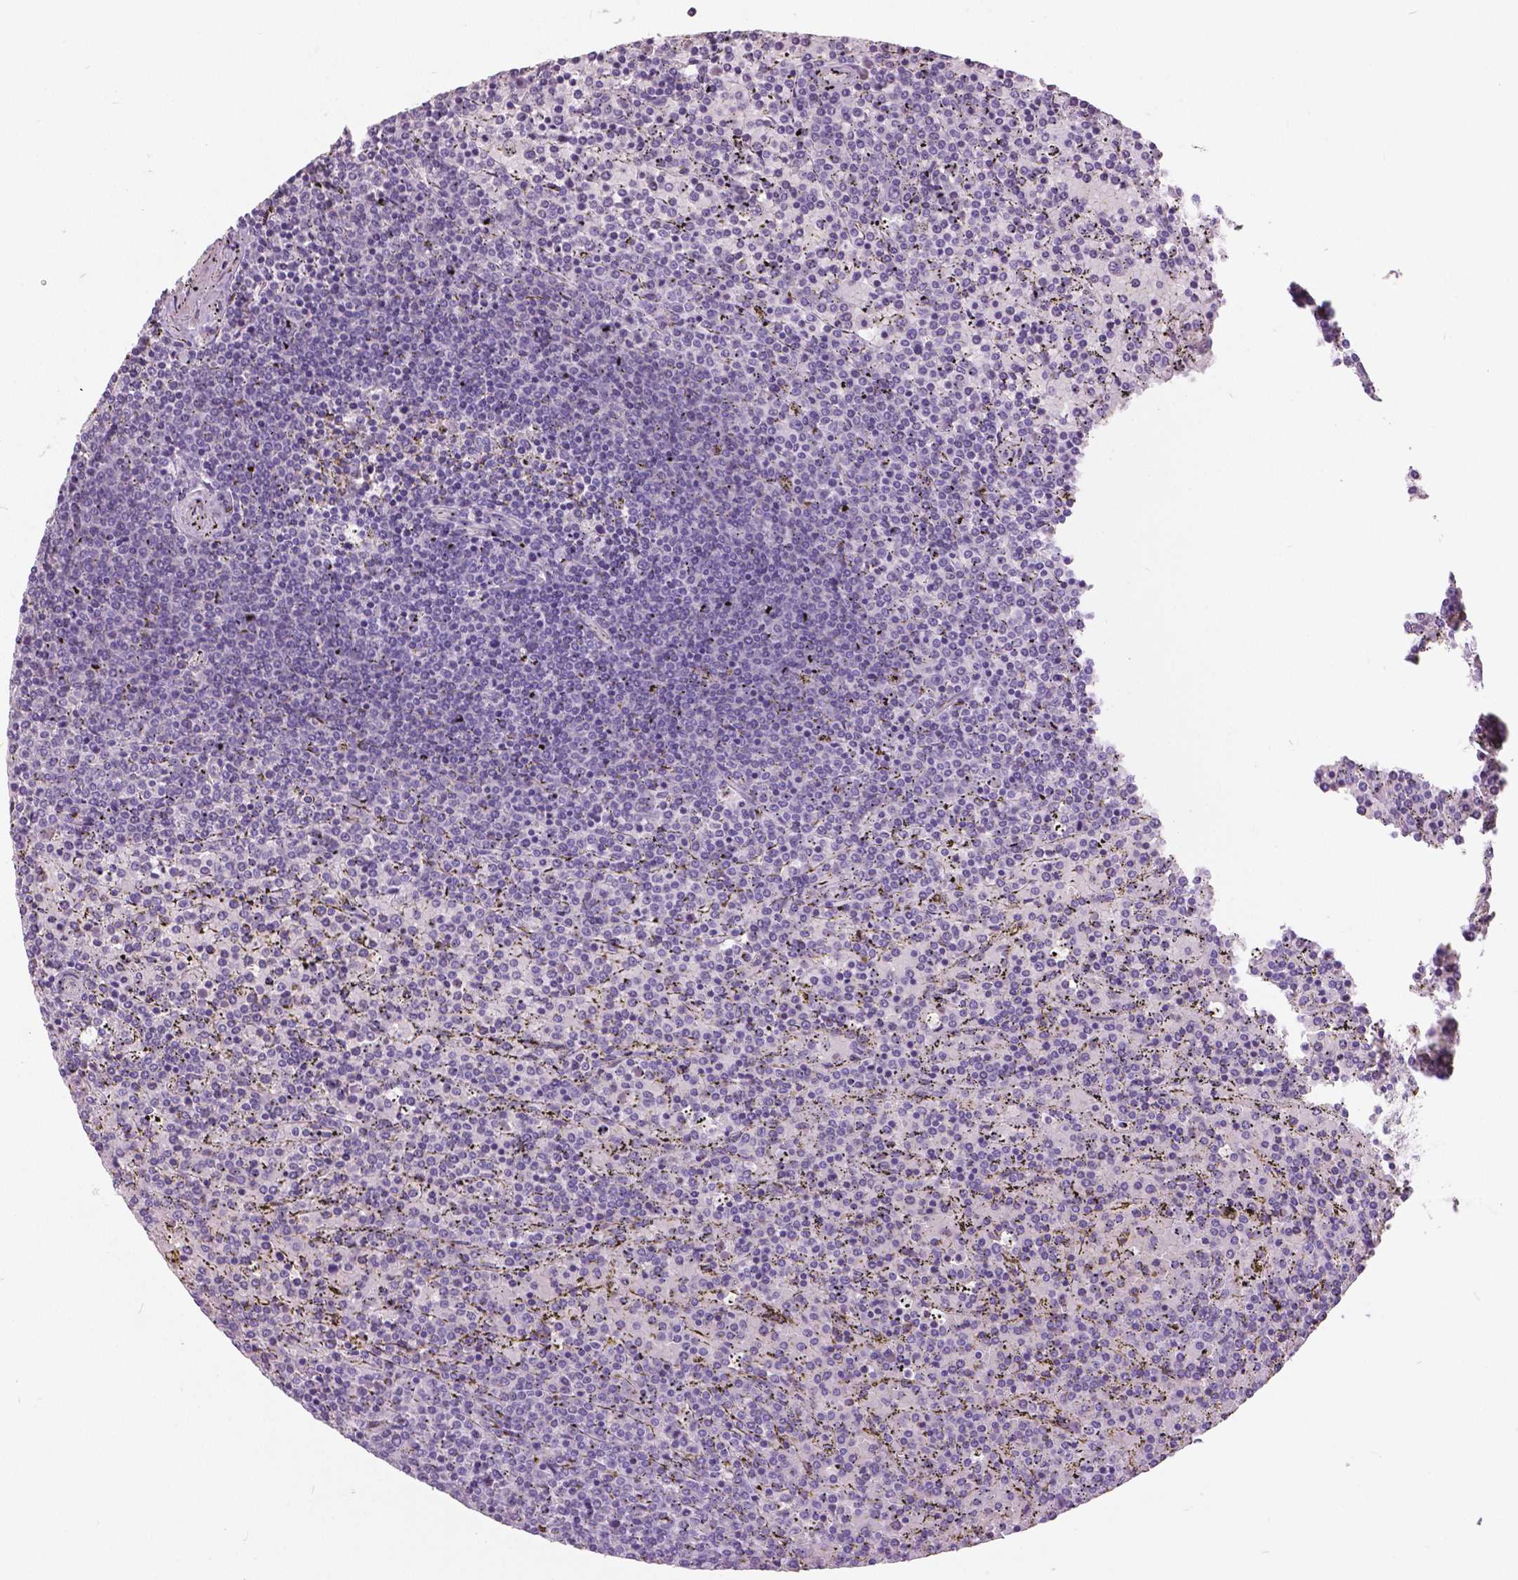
{"staining": {"intensity": "negative", "quantity": "none", "location": "none"}, "tissue": "lymphoma", "cell_type": "Tumor cells", "image_type": "cancer", "snomed": [{"axis": "morphology", "description": "Malignant lymphoma, non-Hodgkin's type, Low grade"}, {"axis": "topography", "description": "Spleen"}], "caption": "This is an immunohistochemistry (IHC) histopathology image of lymphoma. There is no expression in tumor cells.", "gene": "GRIN2A", "patient": {"sex": "female", "age": 77}}